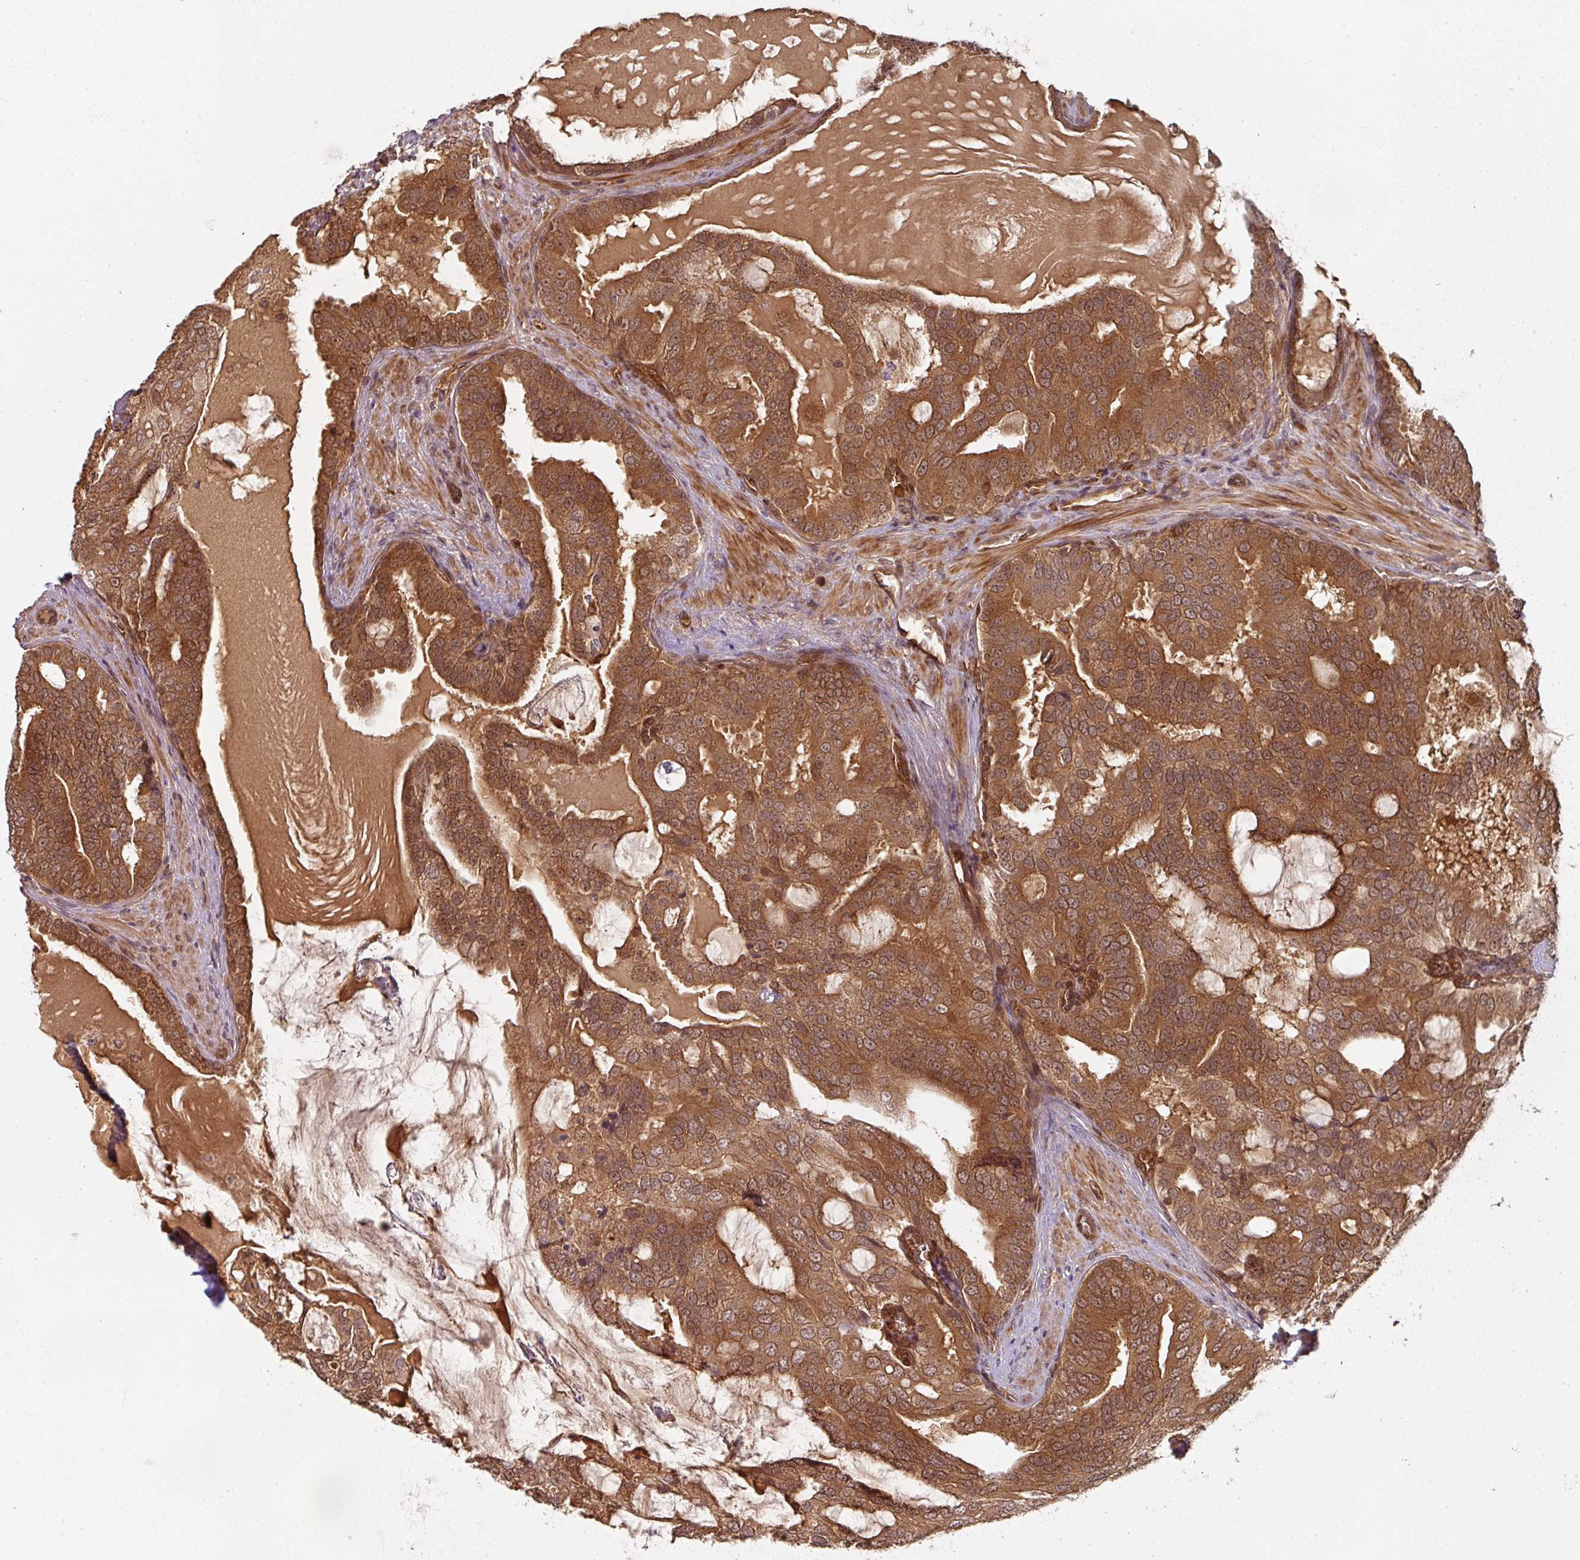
{"staining": {"intensity": "strong", "quantity": ">75%", "location": "cytoplasmic/membranous"}, "tissue": "prostate cancer", "cell_type": "Tumor cells", "image_type": "cancer", "snomed": [{"axis": "morphology", "description": "Adenocarcinoma, High grade"}, {"axis": "topography", "description": "Prostate"}], "caption": "Immunohistochemistry histopathology image of human prostate high-grade adenocarcinoma stained for a protein (brown), which exhibits high levels of strong cytoplasmic/membranous staining in about >75% of tumor cells.", "gene": "EIF4EBP2", "patient": {"sex": "male", "age": 55}}